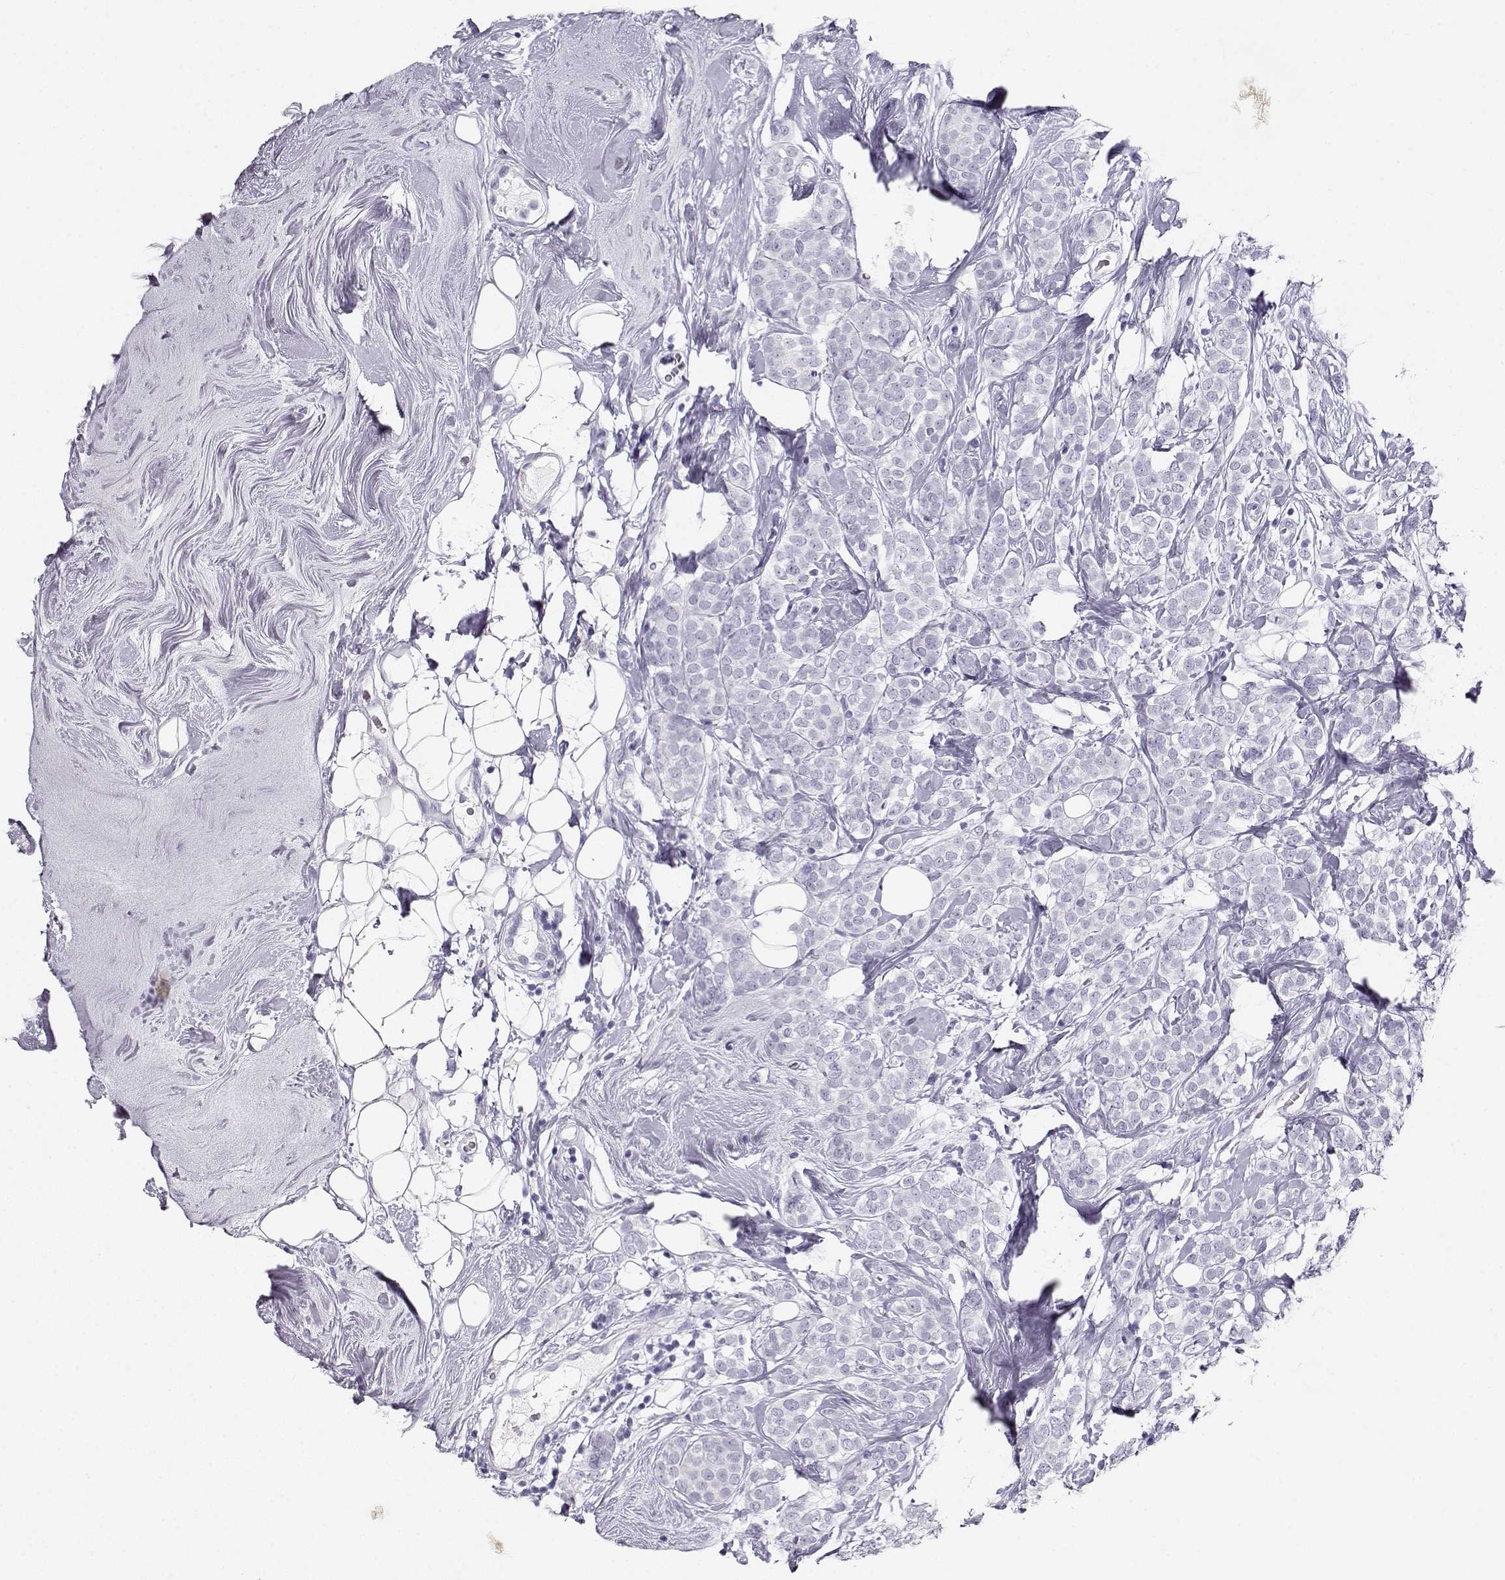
{"staining": {"intensity": "negative", "quantity": "none", "location": "none"}, "tissue": "breast cancer", "cell_type": "Tumor cells", "image_type": "cancer", "snomed": [{"axis": "morphology", "description": "Lobular carcinoma"}, {"axis": "topography", "description": "Breast"}], "caption": "The histopathology image reveals no staining of tumor cells in lobular carcinoma (breast).", "gene": "MAGEC1", "patient": {"sex": "female", "age": 49}}